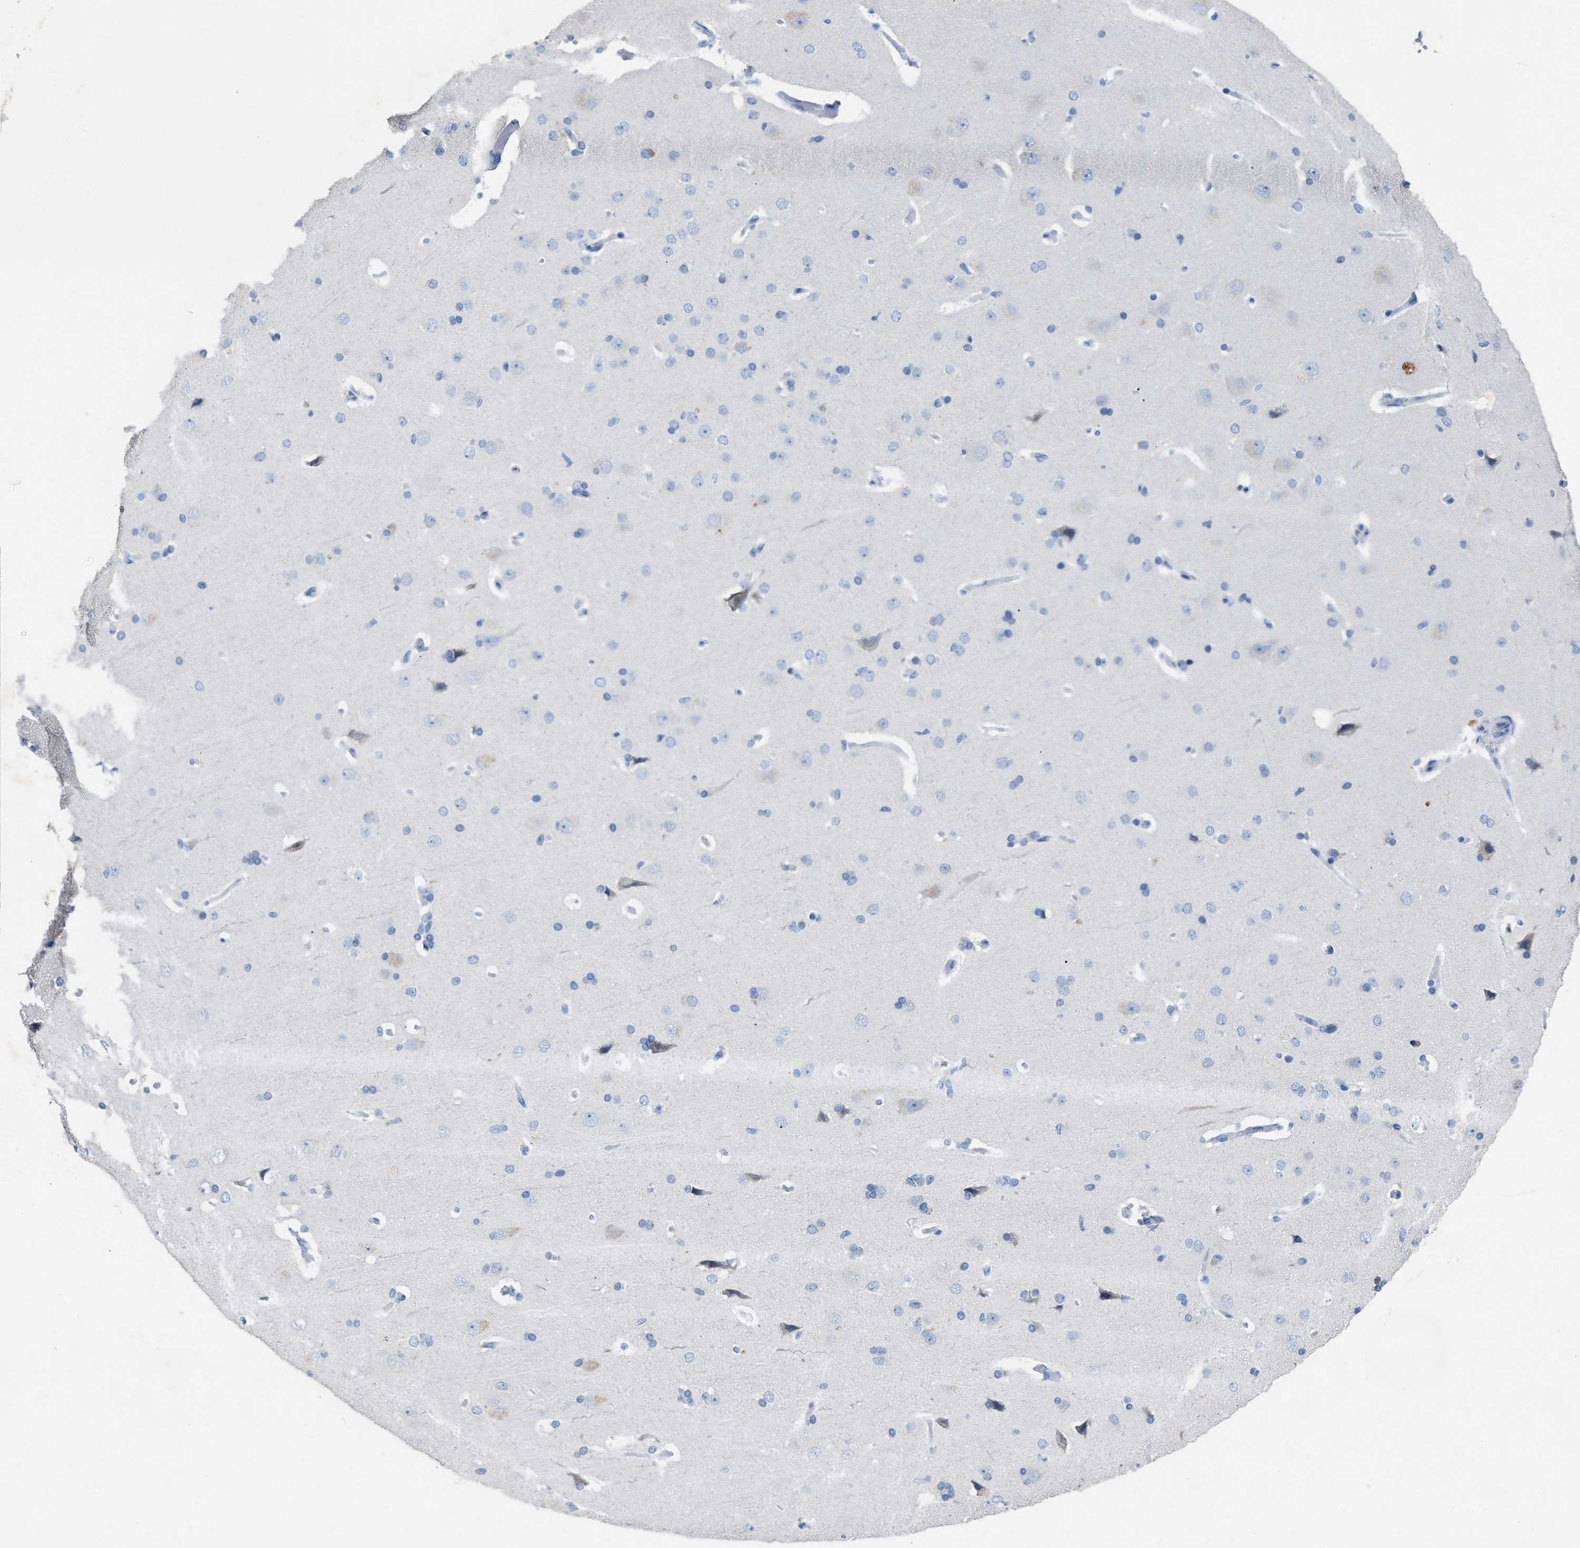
{"staining": {"intensity": "negative", "quantity": "none", "location": "none"}, "tissue": "cerebral cortex", "cell_type": "Endothelial cells", "image_type": "normal", "snomed": [{"axis": "morphology", "description": "Normal tissue, NOS"}, {"axis": "topography", "description": "Cerebral cortex"}], "caption": "Immunohistochemistry (IHC) histopathology image of benign human cerebral cortex stained for a protein (brown), which reveals no staining in endothelial cells.", "gene": "CEACAM5", "patient": {"sex": "male", "age": 62}}